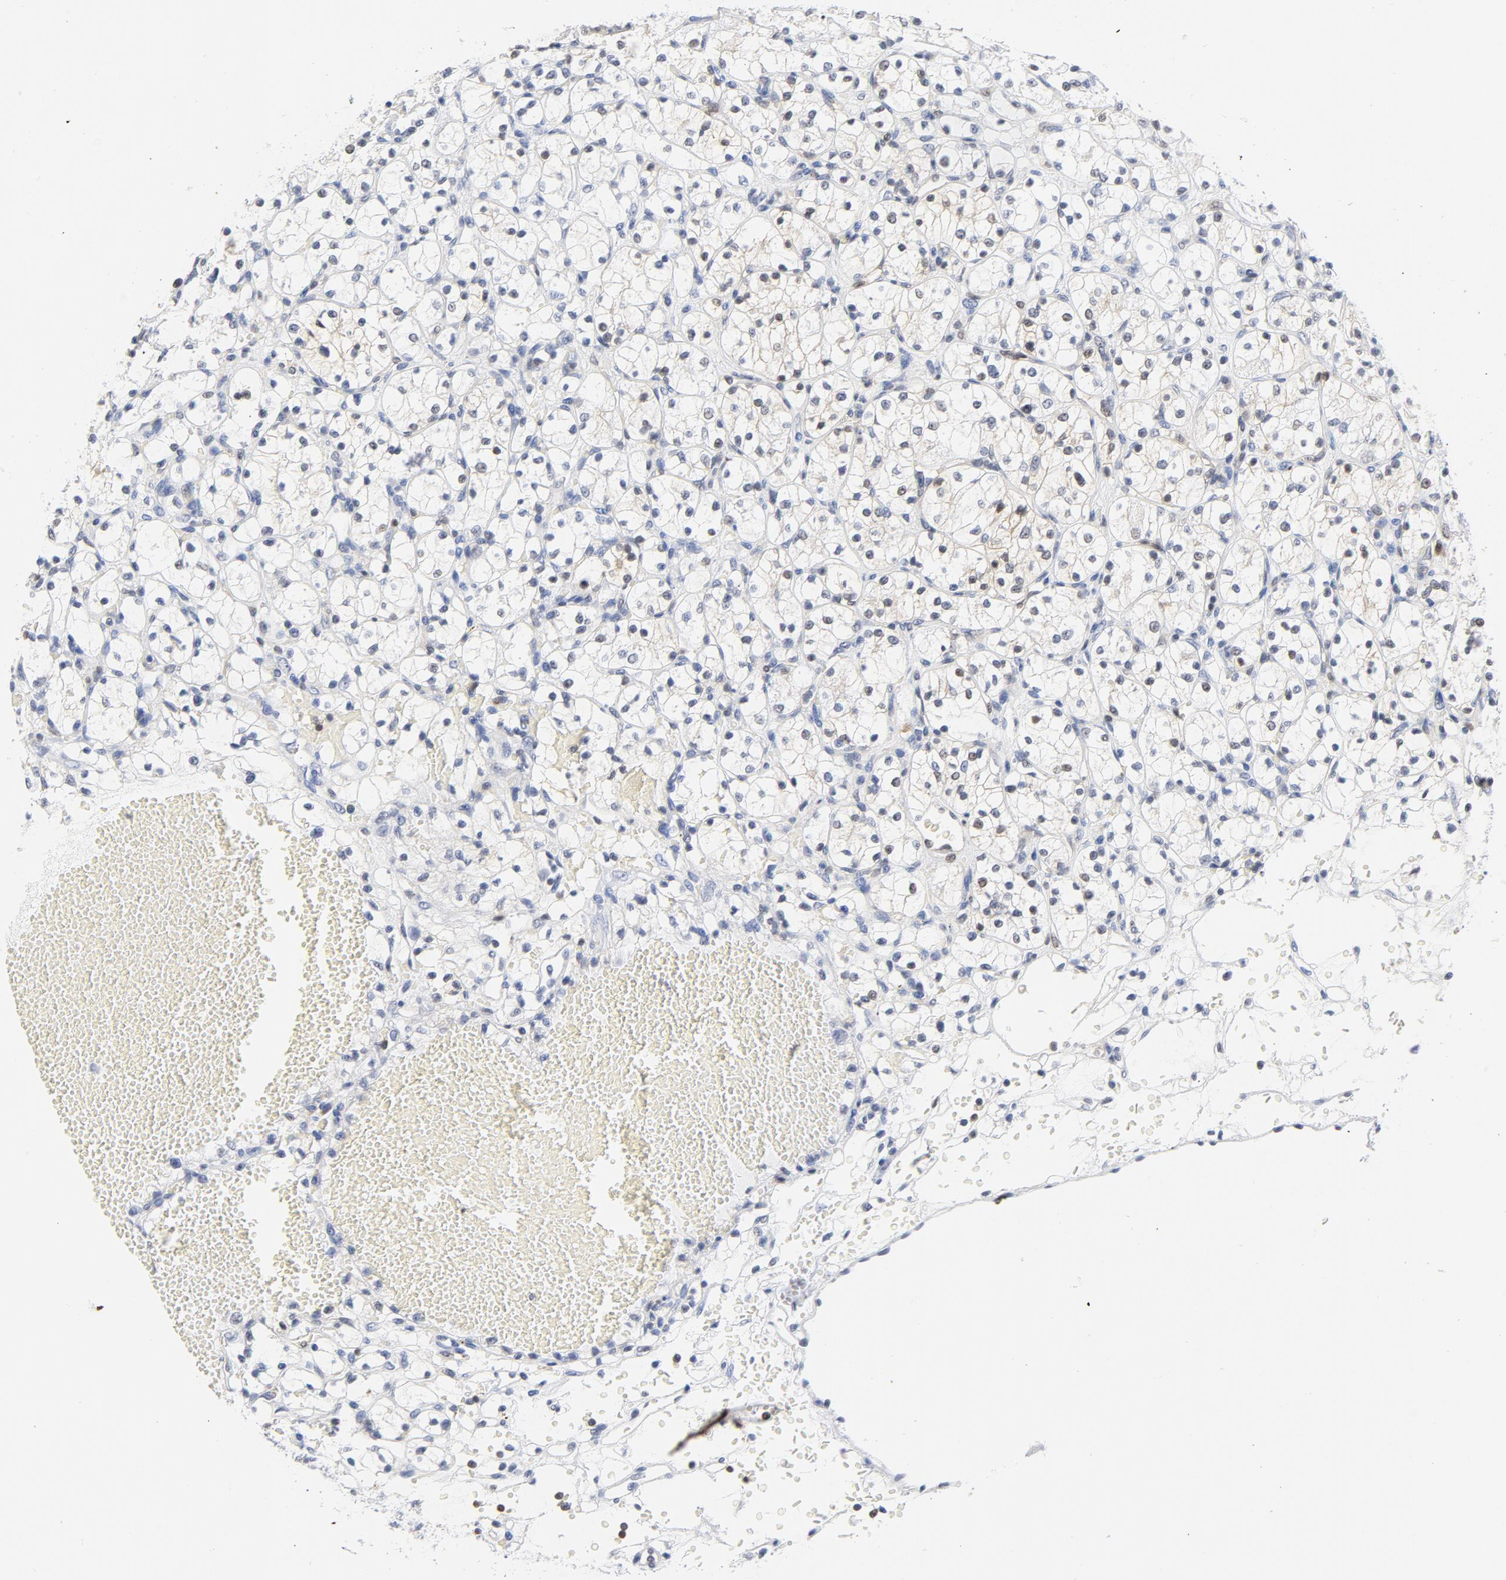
{"staining": {"intensity": "weak", "quantity": "25%-75%", "location": "nuclear"}, "tissue": "renal cancer", "cell_type": "Tumor cells", "image_type": "cancer", "snomed": [{"axis": "morphology", "description": "Adenocarcinoma, NOS"}, {"axis": "topography", "description": "Kidney"}], "caption": "Protein staining demonstrates weak nuclear staining in about 25%-75% of tumor cells in adenocarcinoma (renal).", "gene": "CDKN1B", "patient": {"sex": "female", "age": 60}}